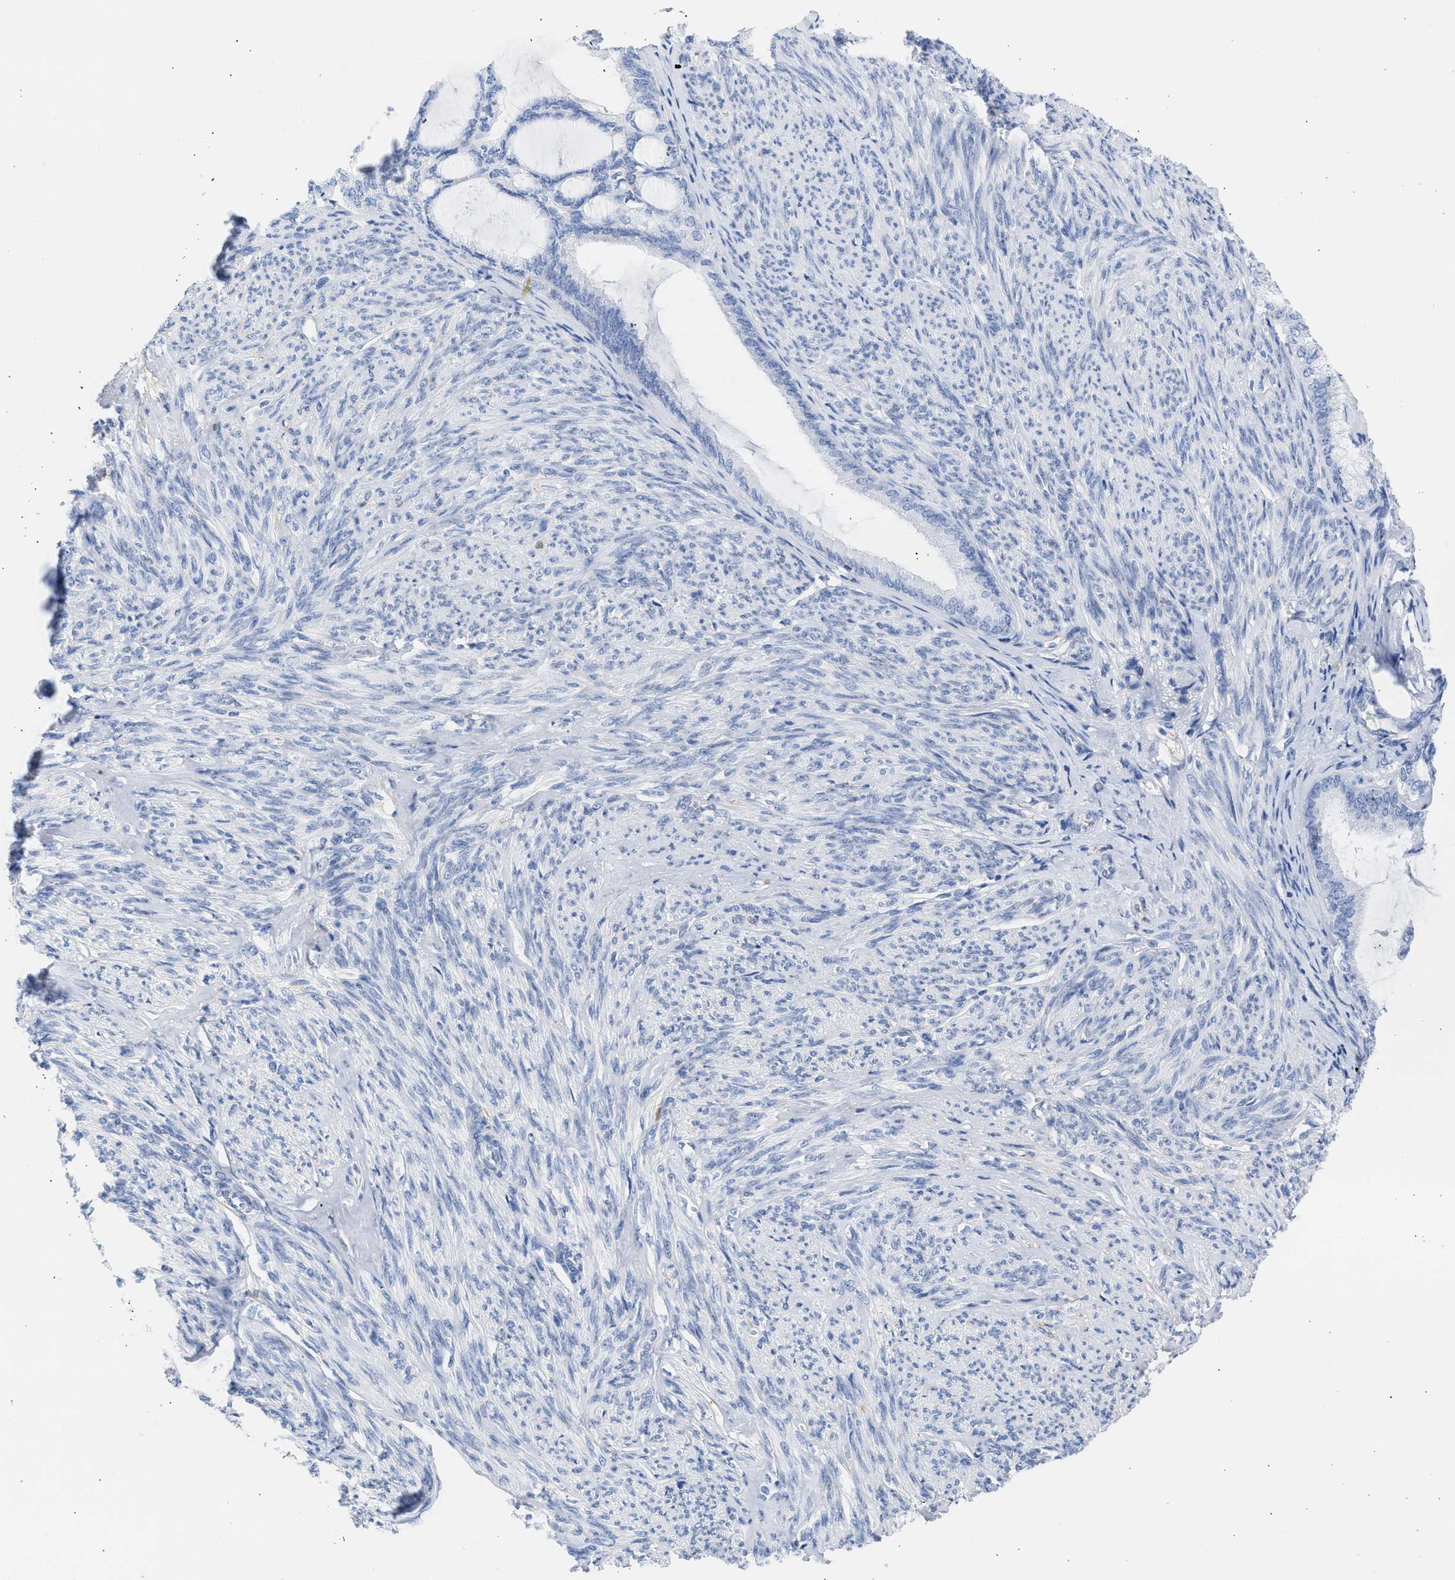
{"staining": {"intensity": "weak", "quantity": "<25%", "location": "cytoplasmic/membranous"}, "tissue": "endometrial cancer", "cell_type": "Tumor cells", "image_type": "cancer", "snomed": [{"axis": "morphology", "description": "Adenocarcinoma, NOS"}, {"axis": "topography", "description": "Endometrium"}], "caption": "A high-resolution photomicrograph shows immunohistochemistry staining of adenocarcinoma (endometrial), which reveals no significant staining in tumor cells.", "gene": "RSPH1", "patient": {"sex": "female", "age": 86}}